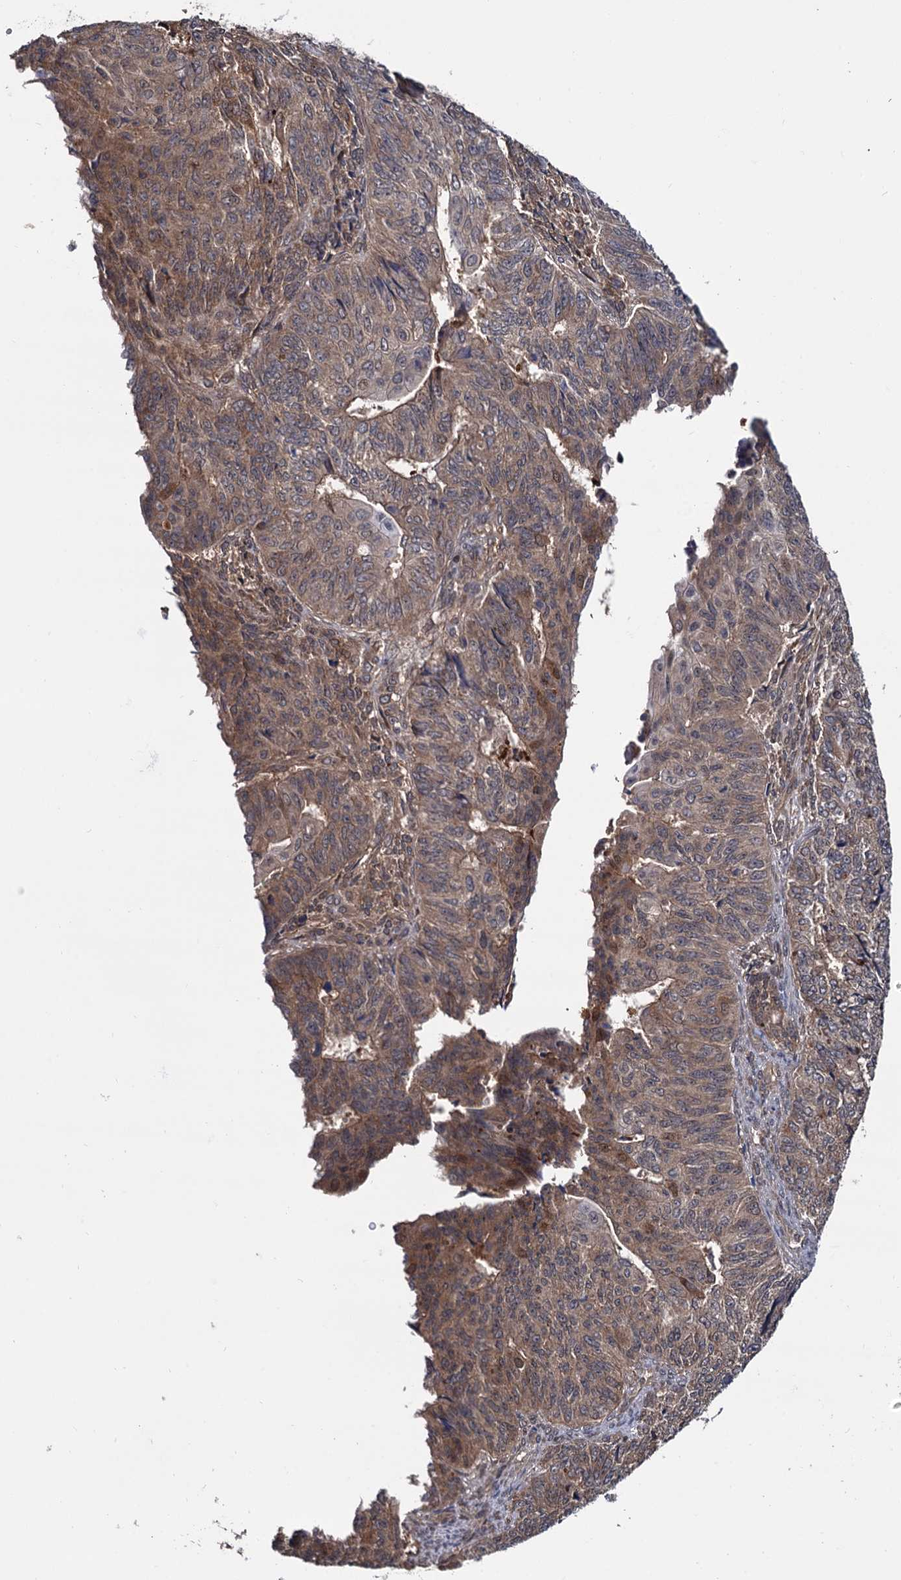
{"staining": {"intensity": "moderate", "quantity": "25%-75%", "location": "cytoplasmic/membranous,nuclear"}, "tissue": "endometrial cancer", "cell_type": "Tumor cells", "image_type": "cancer", "snomed": [{"axis": "morphology", "description": "Adenocarcinoma, NOS"}, {"axis": "topography", "description": "Endometrium"}], "caption": "A brown stain highlights moderate cytoplasmic/membranous and nuclear positivity of a protein in human adenocarcinoma (endometrial) tumor cells.", "gene": "SELENOP", "patient": {"sex": "female", "age": 32}}